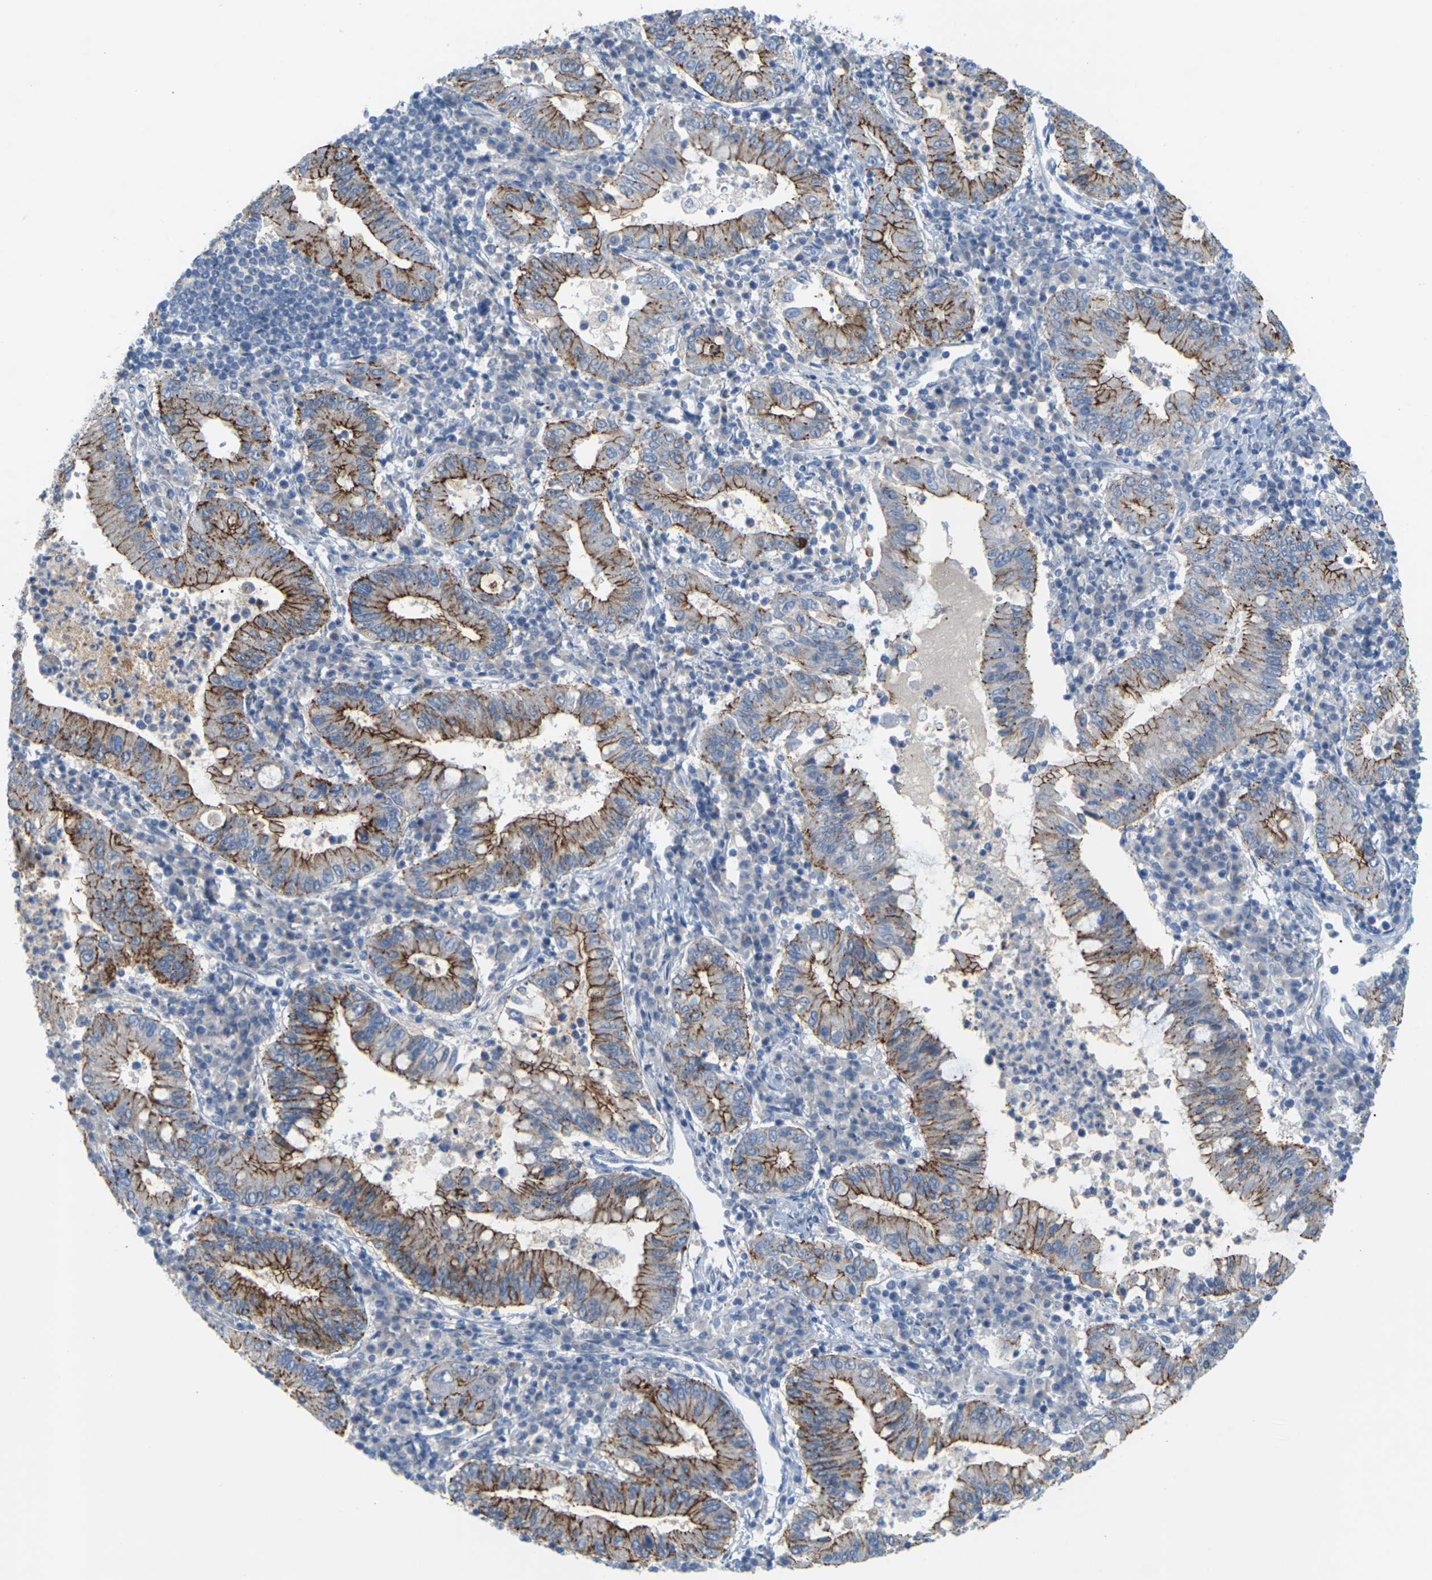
{"staining": {"intensity": "moderate", "quantity": ">75%", "location": "cytoplasmic/membranous"}, "tissue": "stomach cancer", "cell_type": "Tumor cells", "image_type": "cancer", "snomed": [{"axis": "morphology", "description": "Normal tissue, NOS"}, {"axis": "morphology", "description": "Adenocarcinoma, NOS"}, {"axis": "topography", "description": "Esophagus"}, {"axis": "topography", "description": "Stomach, upper"}, {"axis": "topography", "description": "Peripheral nerve tissue"}], "caption": "This micrograph demonstrates IHC staining of adenocarcinoma (stomach), with medium moderate cytoplasmic/membranous positivity in about >75% of tumor cells.", "gene": "CLDN3", "patient": {"sex": "male", "age": 62}}